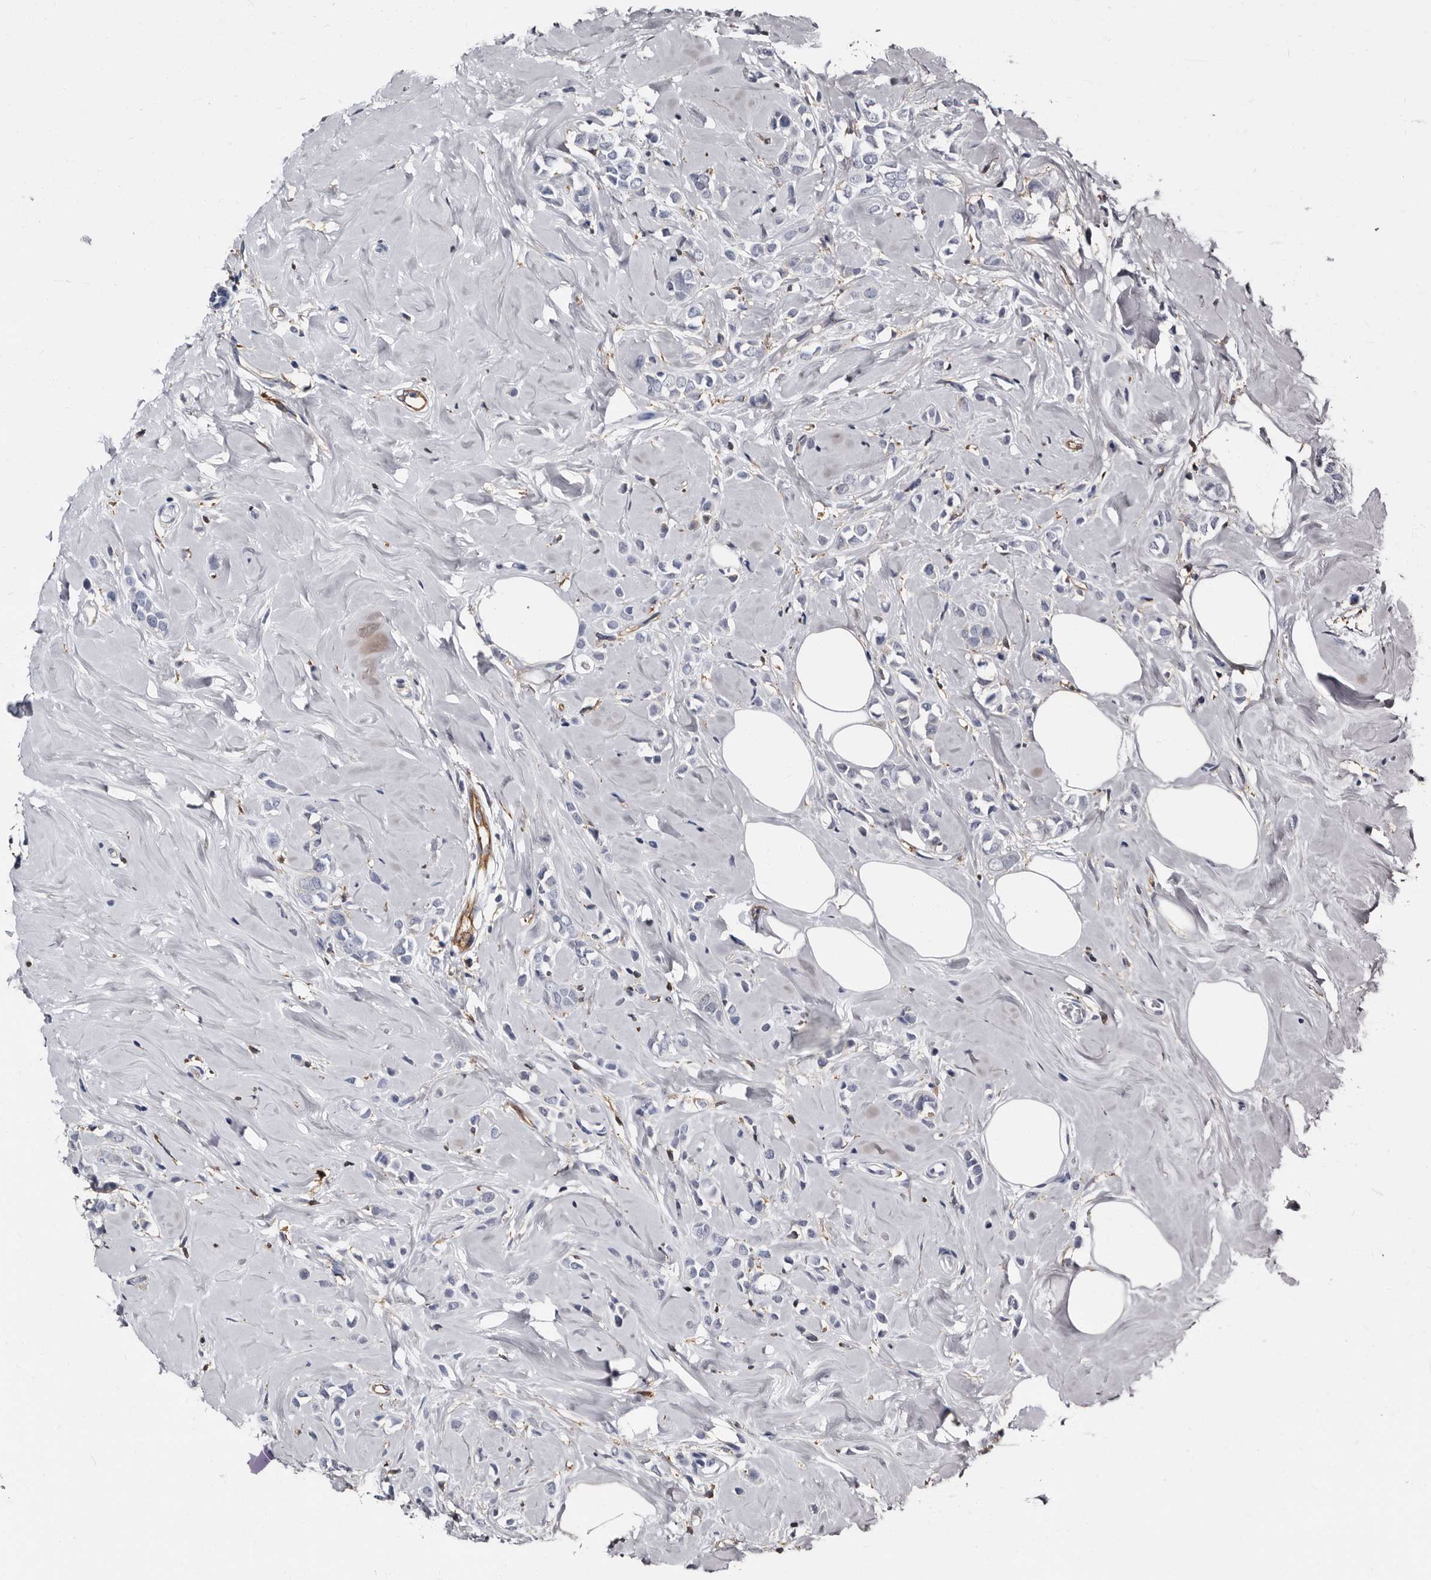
{"staining": {"intensity": "negative", "quantity": "none", "location": "none"}, "tissue": "breast cancer", "cell_type": "Tumor cells", "image_type": "cancer", "snomed": [{"axis": "morphology", "description": "Lobular carcinoma"}, {"axis": "topography", "description": "Breast"}], "caption": "This micrograph is of lobular carcinoma (breast) stained with immunohistochemistry to label a protein in brown with the nuclei are counter-stained blue. There is no expression in tumor cells.", "gene": "EPB41L3", "patient": {"sex": "female", "age": 47}}